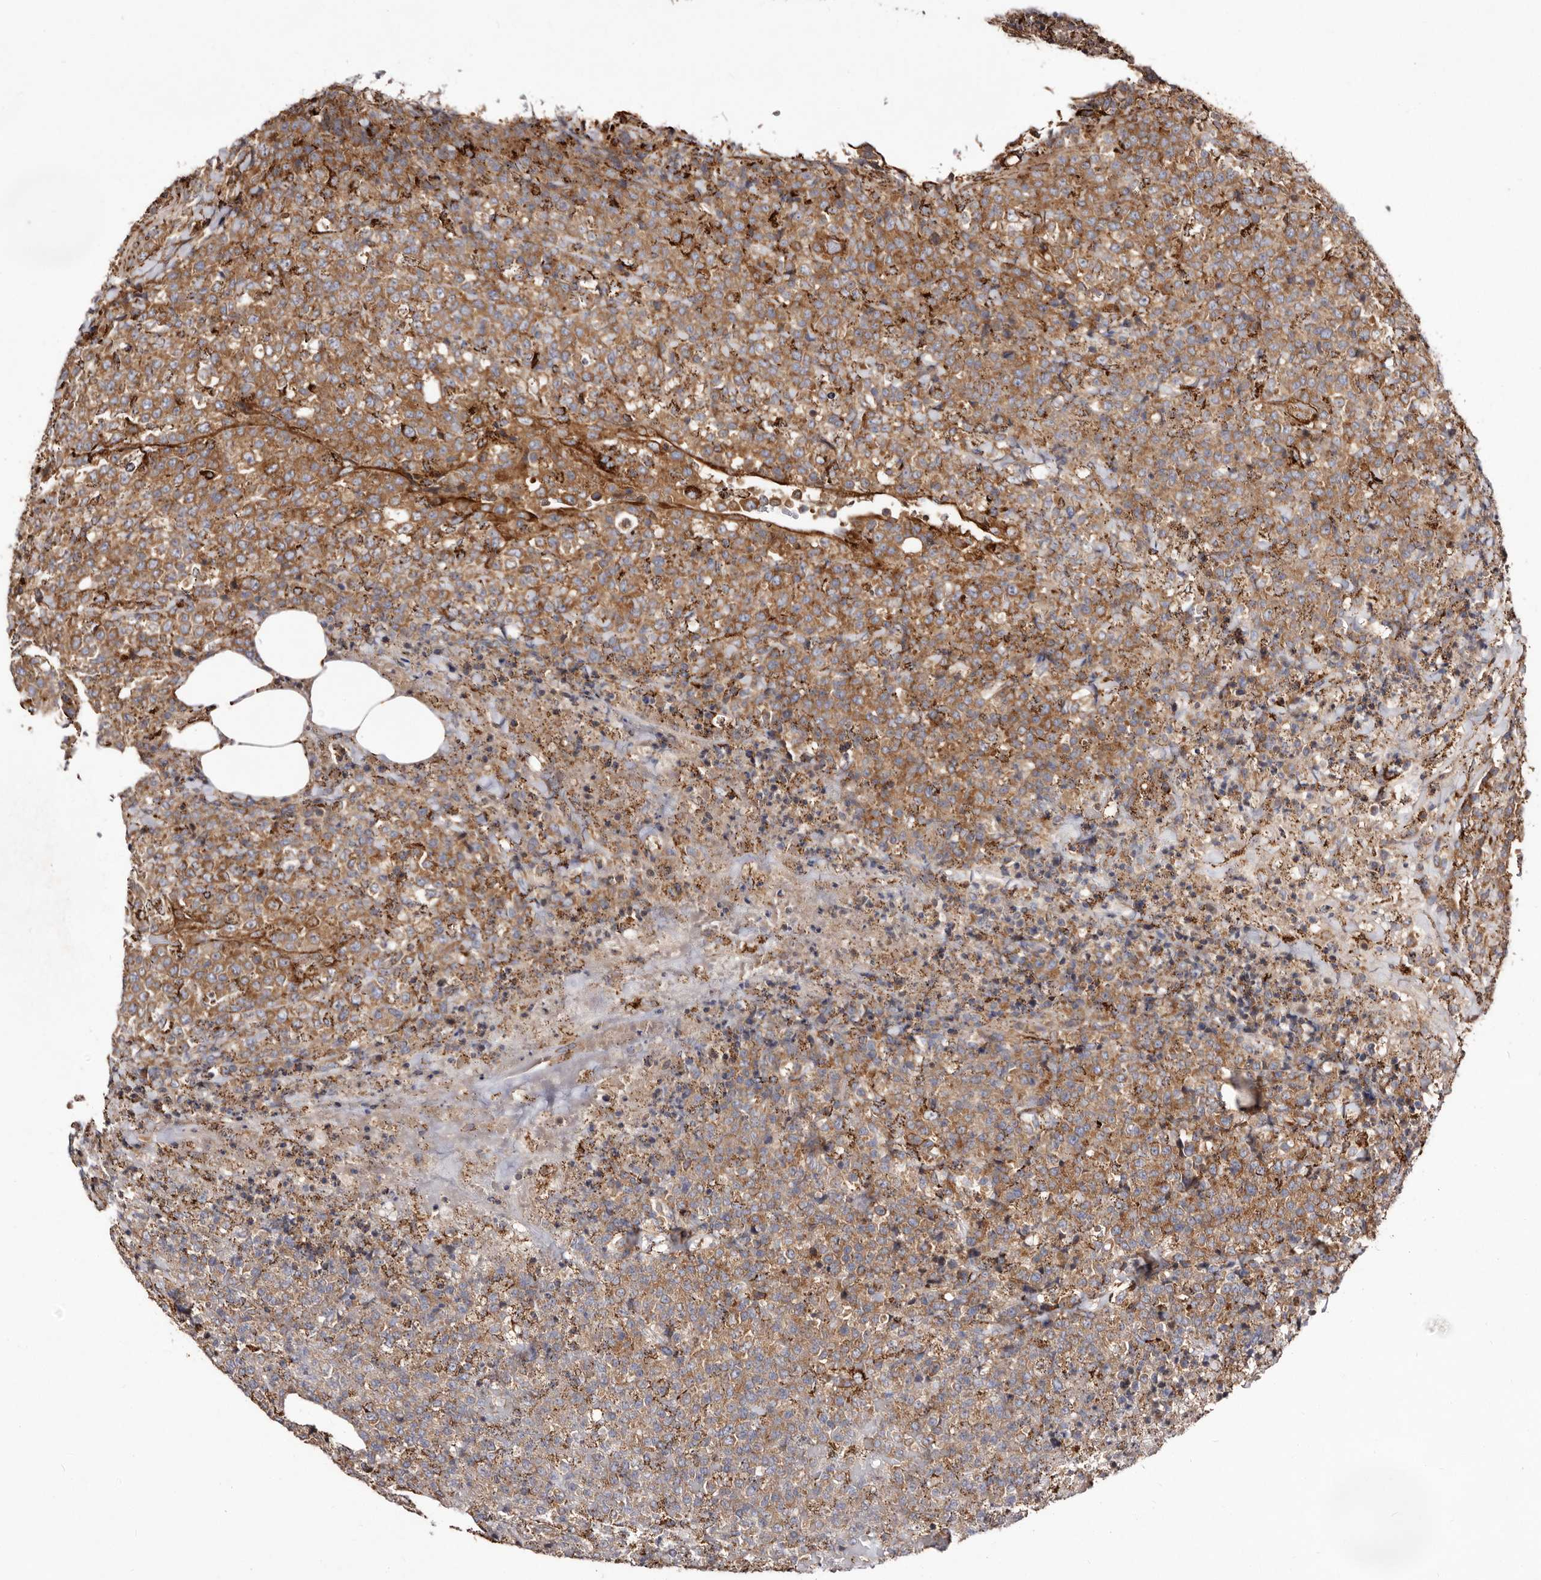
{"staining": {"intensity": "moderate", "quantity": ">75%", "location": "cytoplasmic/membranous"}, "tissue": "lymphoma", "cell_type": "Tumor cells", "image_type": "cancer", "snomed": [{"axis": "morphology", "description": "Malignant lymphoma, non-Hodgkin's type, High grade"}, {"axis": "topography", "description": "Lymph node"}], "caption": "About >75% of tumor cells in human lymphoma reveal moderate cytoplasmic/membranous protein positivity as visualized by brown immunohistochemical staining.", "gene": "LUZP1", "patient": {"sex": "male", "age": 13}}